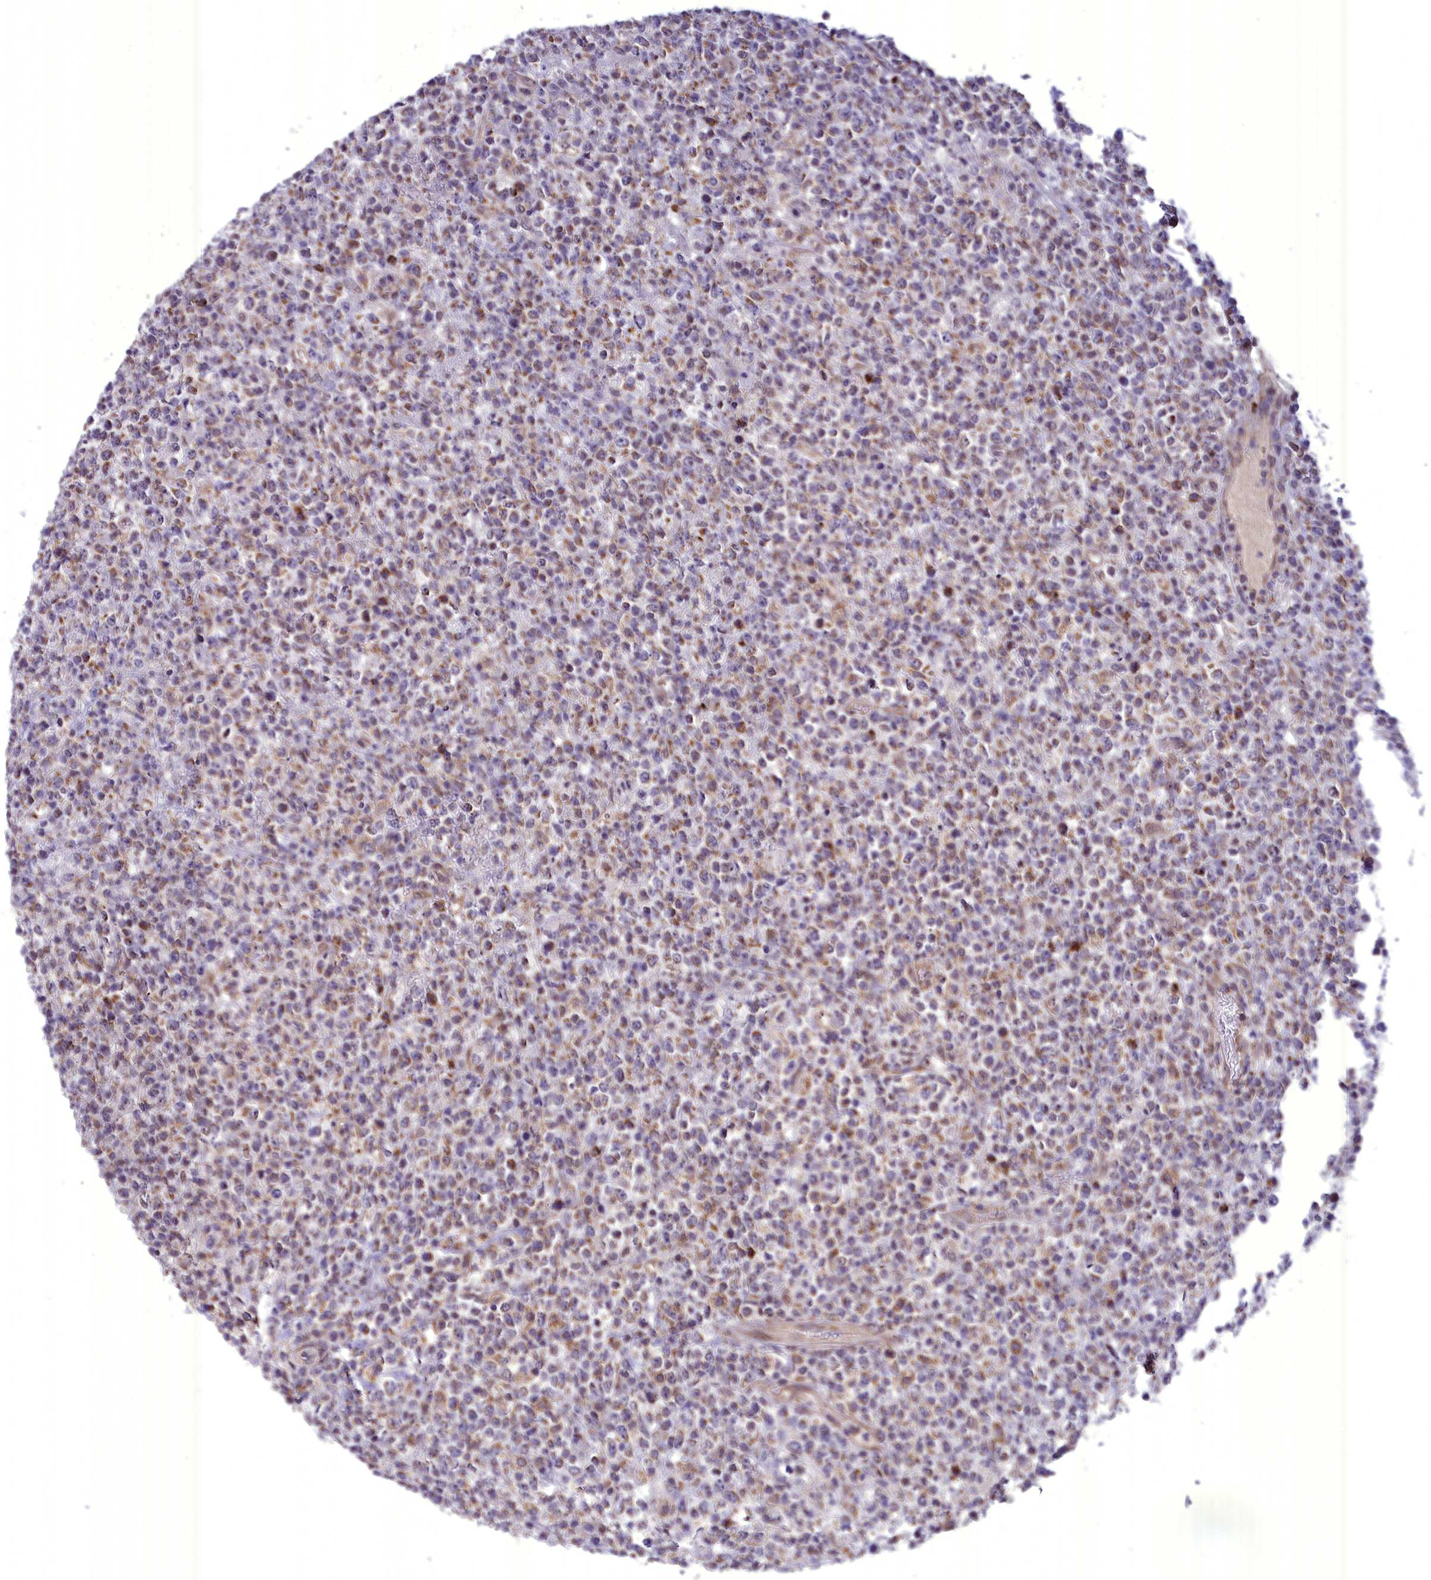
{"staining": {"intensity": "weak", "quantity": "25%-75%", "location": "cytoplasmic/membranous"}, "tissue": "lymphoma", "cell_type": "Tumor cells", "image_type": "cancer", "snomed": [{"axis": "morphology", "description": "Malignant lymphoma, non-Hodgkin's type, High grade"}, {"axis": "topography", "description": "Colon"}], "caption": "Immunohistochemical staining of human lymphoma shows low levels of weak cytoplasmic/membranous expression in about 25%-75% of tumor cells.", "gene": "FAM149B1", "patient": {"sex": "female", "age": 53}}